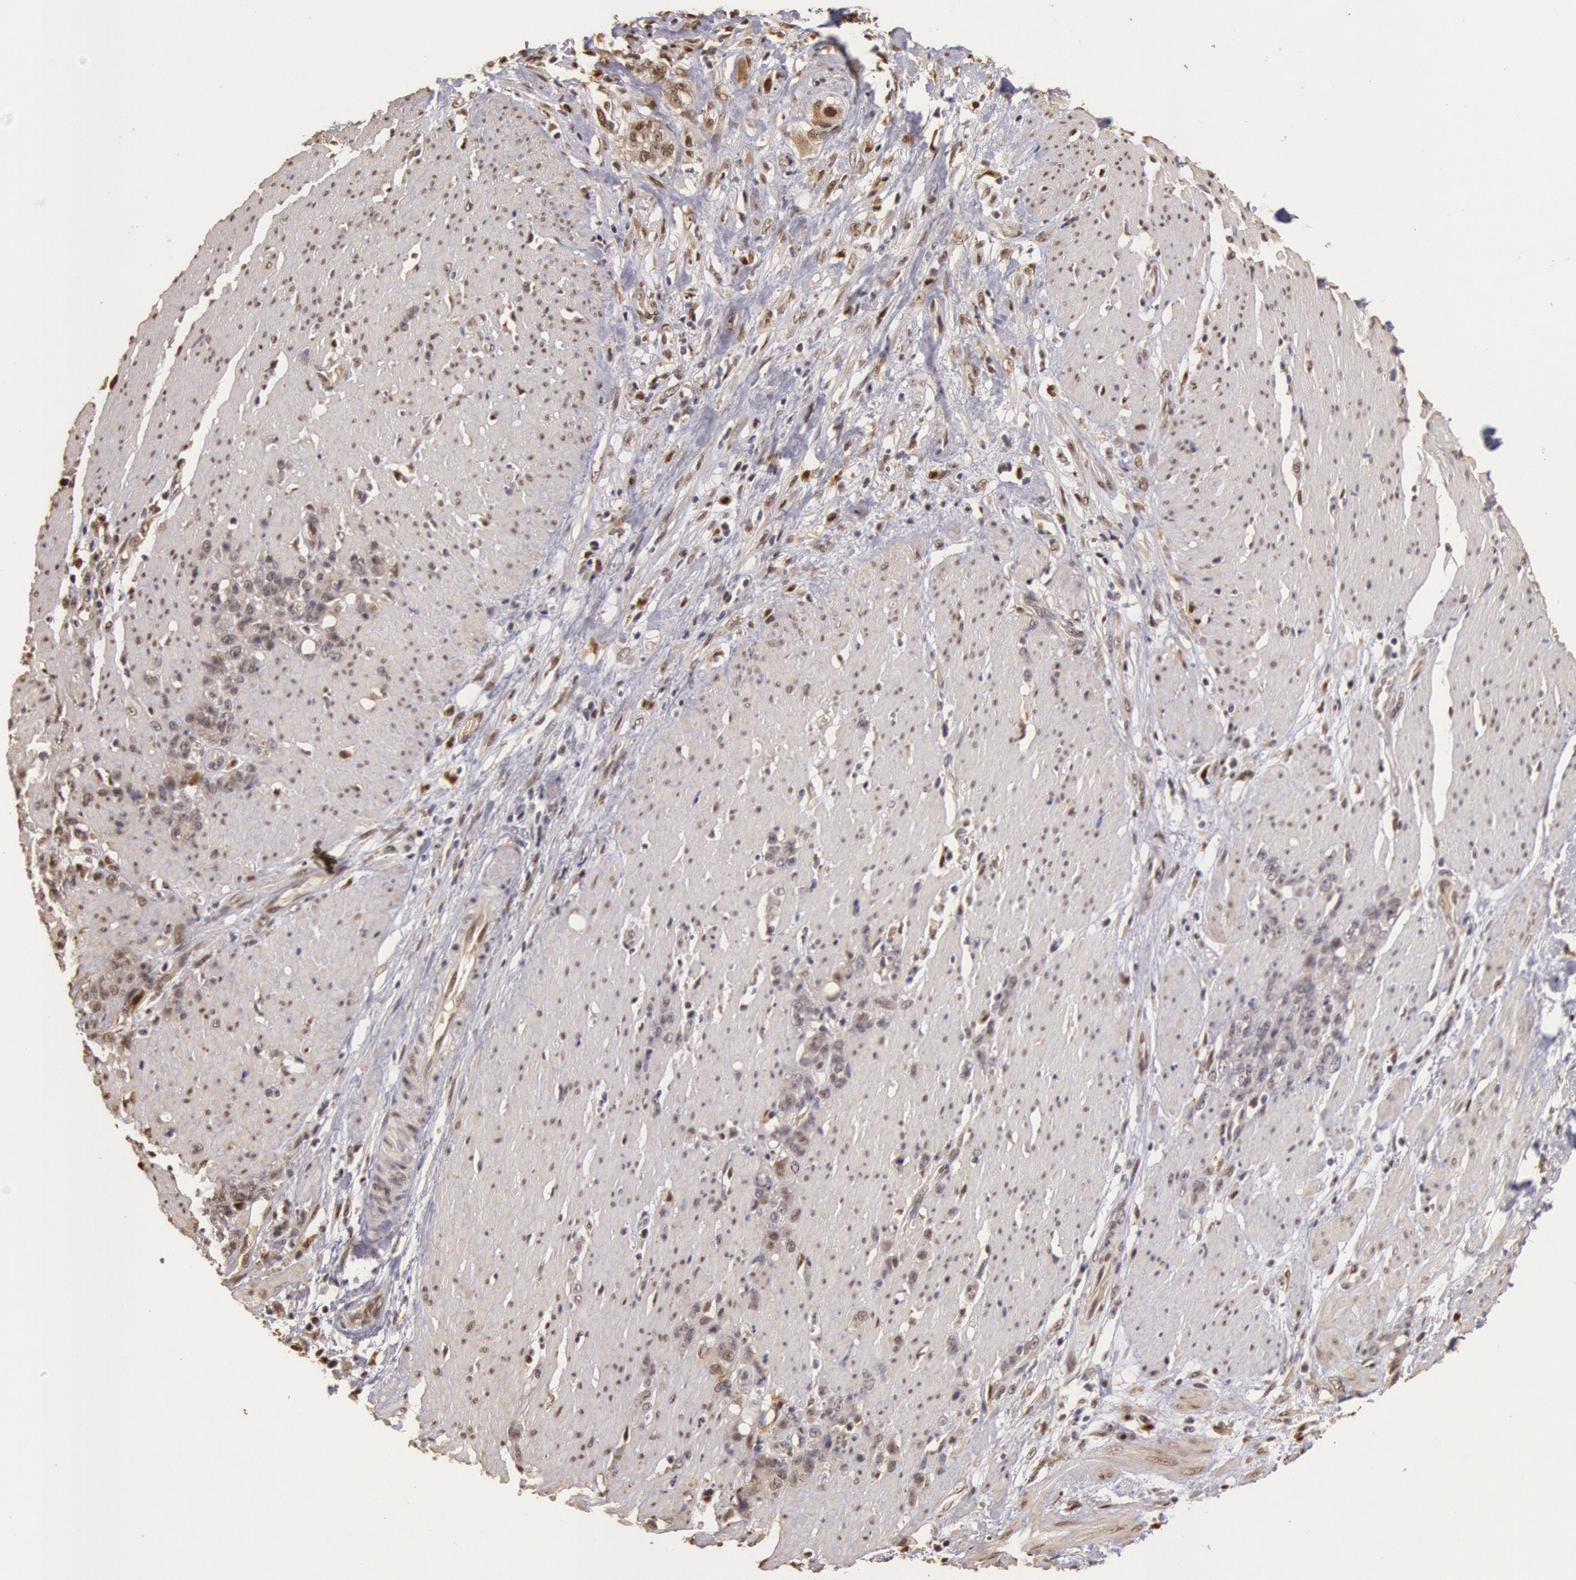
{"staining": {"intensity": "weak", "quantity": "25%-75%", "location": "nuclear"}, "tissue": "stomach cancer", "cell_type": "Tumor cells", "image_type": "cancer", "snomed": [{"axis": "morphology", "description": "Adenocarcinoma, NOS"}, {"axis": "topography", "description": "Stomach, lower"}], "caption": "This image exhibits immunohistochemistry (IHC) staining of human adenocarcinoma (stomach), with low weak nuclear expression in about 25%-75% of tumor cells.", "gene": "LIG4", "patient": {"sex": "male", "age": 88}}